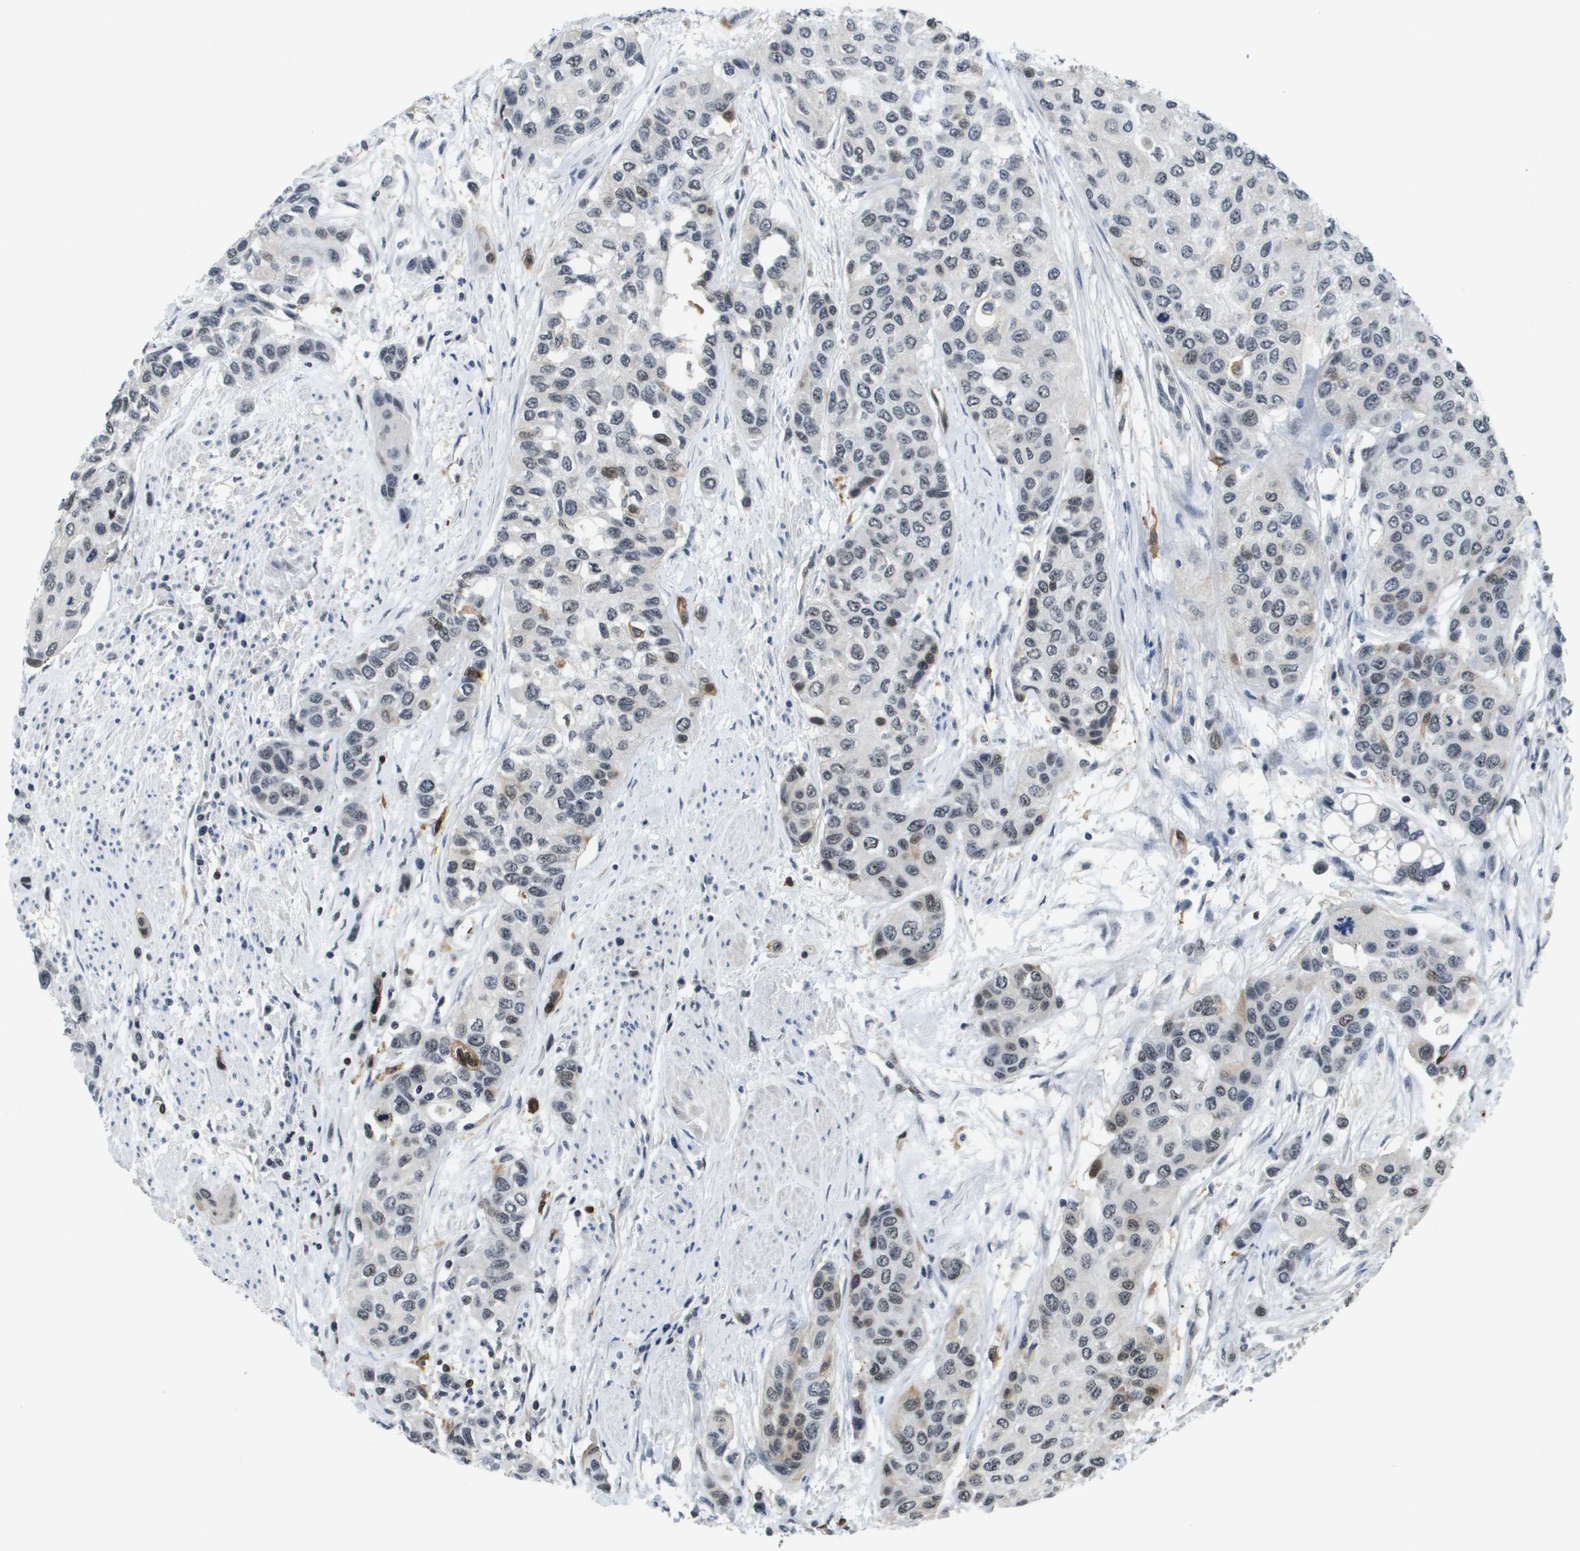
{"staining": {"intensity": "weak", "quantity": "<25%", "location": "nuclear"}, "tissue": "urothelial cancer", "cell_type": "Tumor cells", "image_type": "cancer", "snomed": [{"axis": "morphology", "description": "Urothelial carcinoma, High grade"}, {"axis": "topography", "description": "Urinary bladder"}], "caption": "Histopathology image shows no protein positivity in tumor cells of urothelial cancer tissue.", "gene": "EP400", "patient": {"sex": "female", "age": 56}}